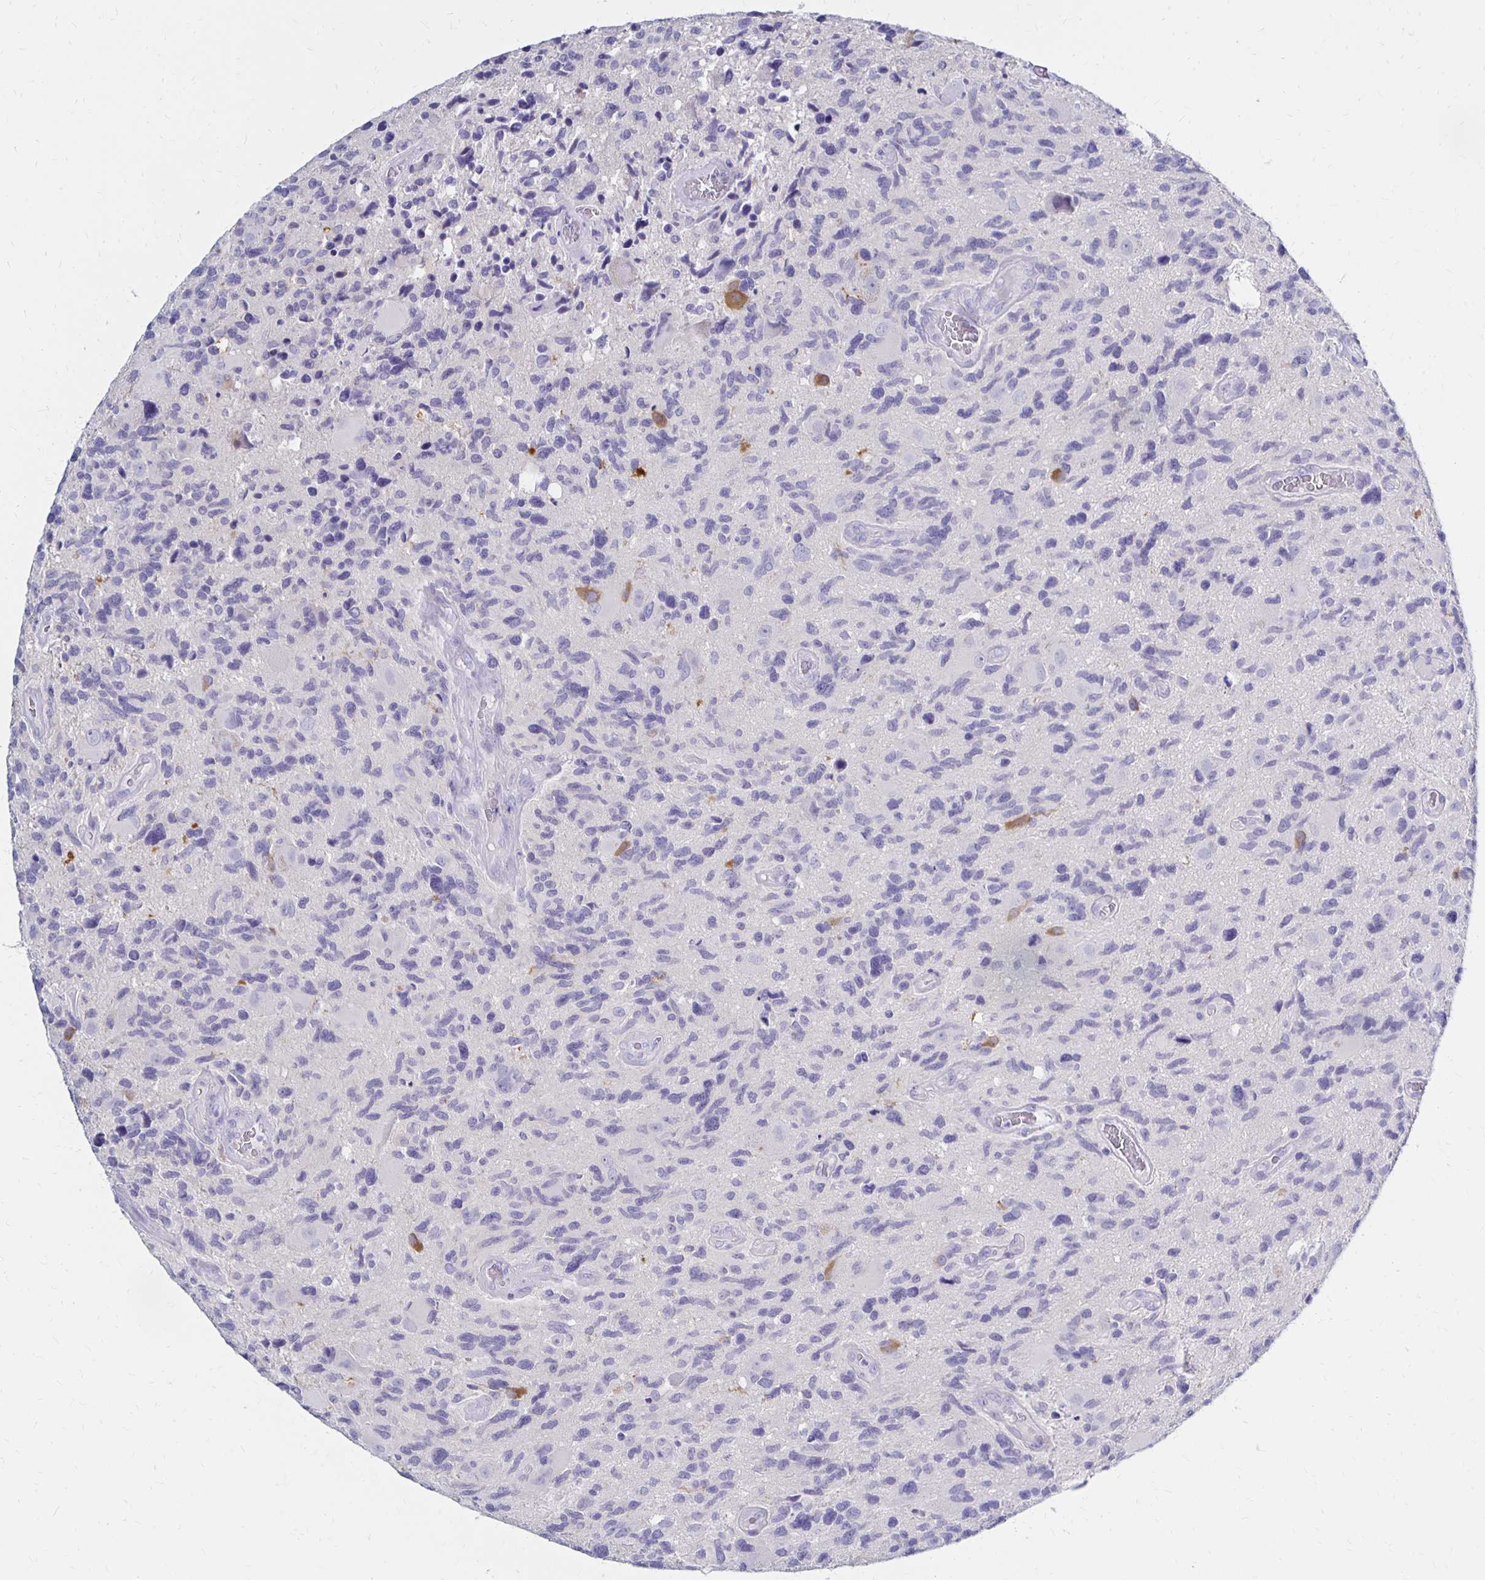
{"staining": {"intensity": "negative", "quantity": "none", "location": "none"}, "tissue": "glioma", "cell_type": "Tumor cells", "image_type": "cancer", "snomed": [{"axis": "morphology", "description": "Glioma, malignant, High grade"}, {"axis": "topography", "description": "Brain"}], "caption": "The photomicrograph exhibits no significant staining in tumor cells of glioma. (Stains: DAB (3,3'-diaminobenzidine) immunohistochemistry with hematoxylin counter stain, Microscopy: brightfield microscopy at high magnification).", "gene": "FNTB", "patient": {"sex": "male", "age": 49}}